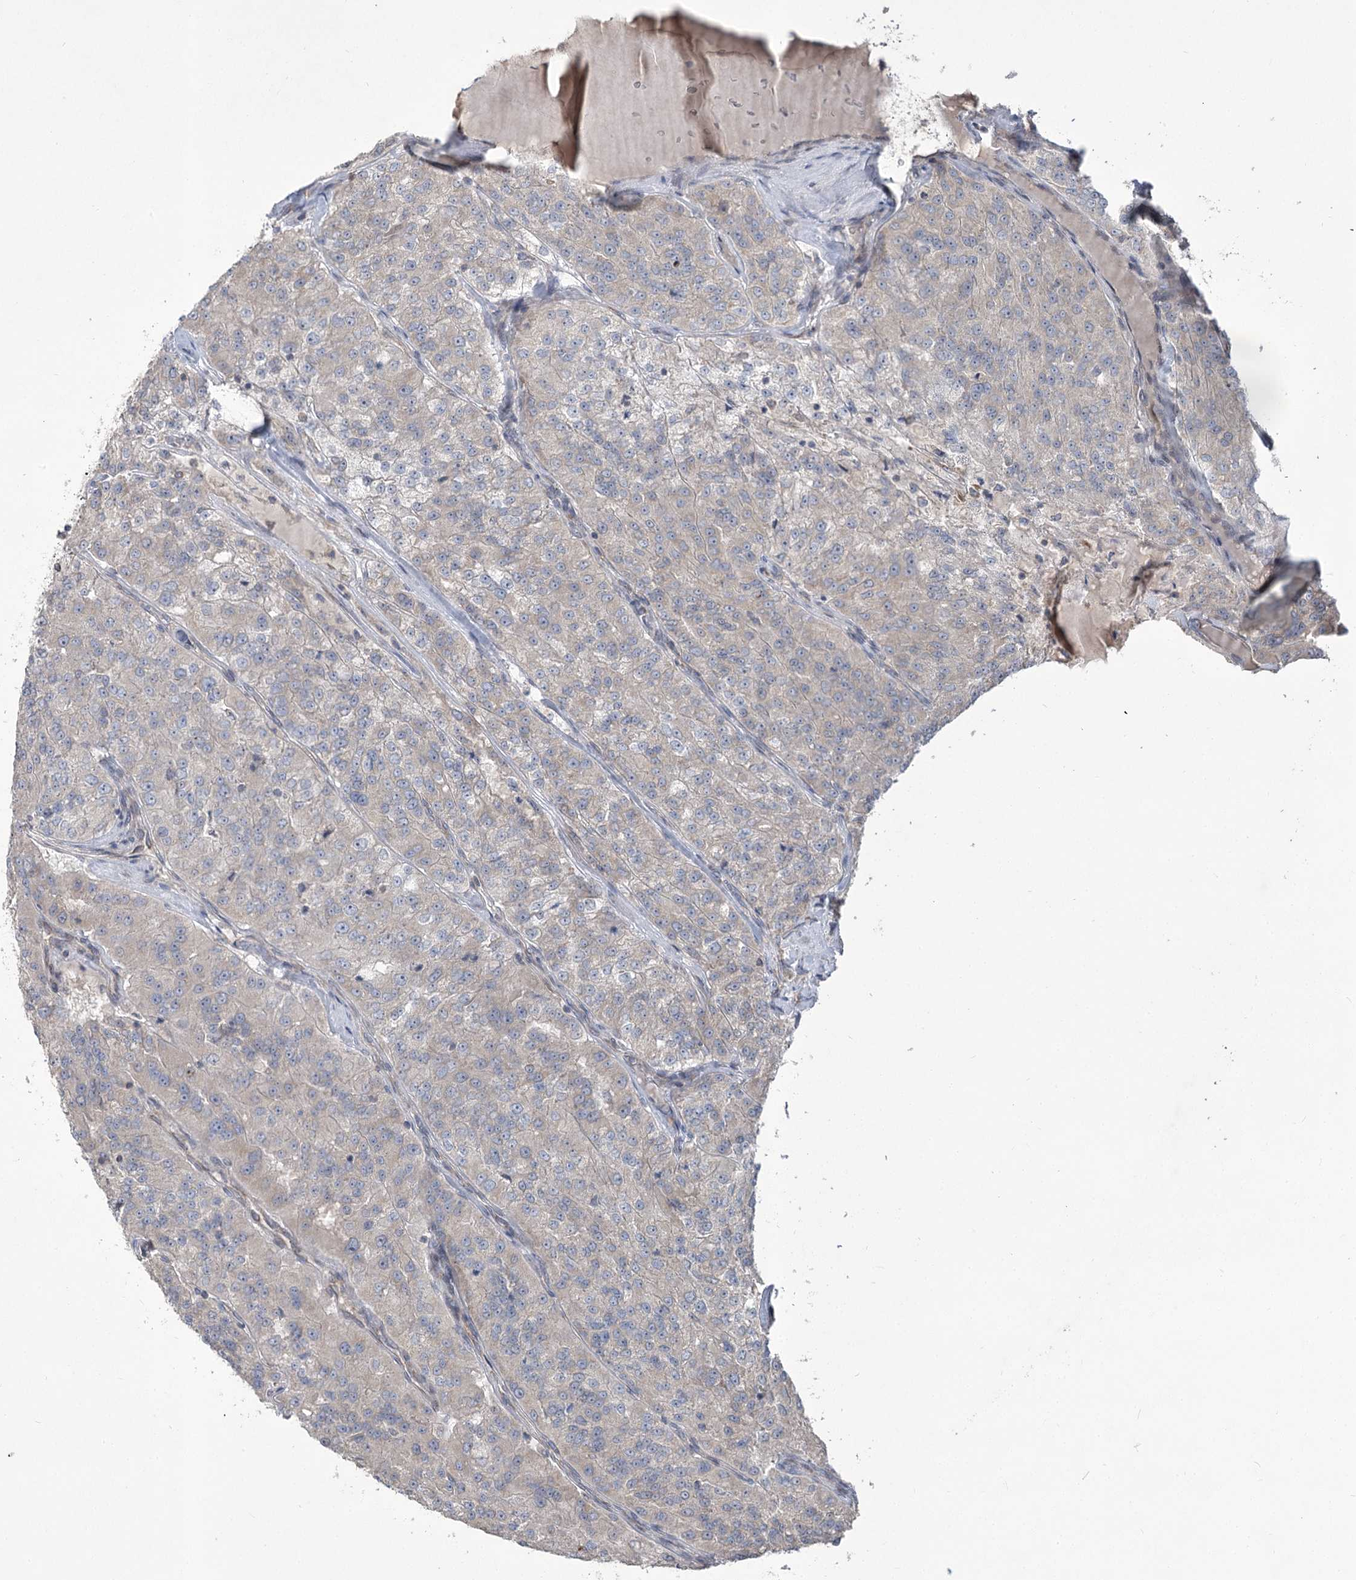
{"staining": {"intensity": "negative", "quantity": "none", "location": "none"}, "tissue": "renal cancer", "cell_type": "Tumor cells", "image_type": "cancer", "snomed": [{"axis": "morphology", "description": "Adenocarcinoma, NOS"}, {"axis": "topography", "description": "Kidney"}], "caption": "Immunohistochemistry (IHC) of human renal cancer (adenocarcinoma) displays no expression in tumor cells.", "gene": "STT3B", "patient": {"sex": "female", "age": 63}}